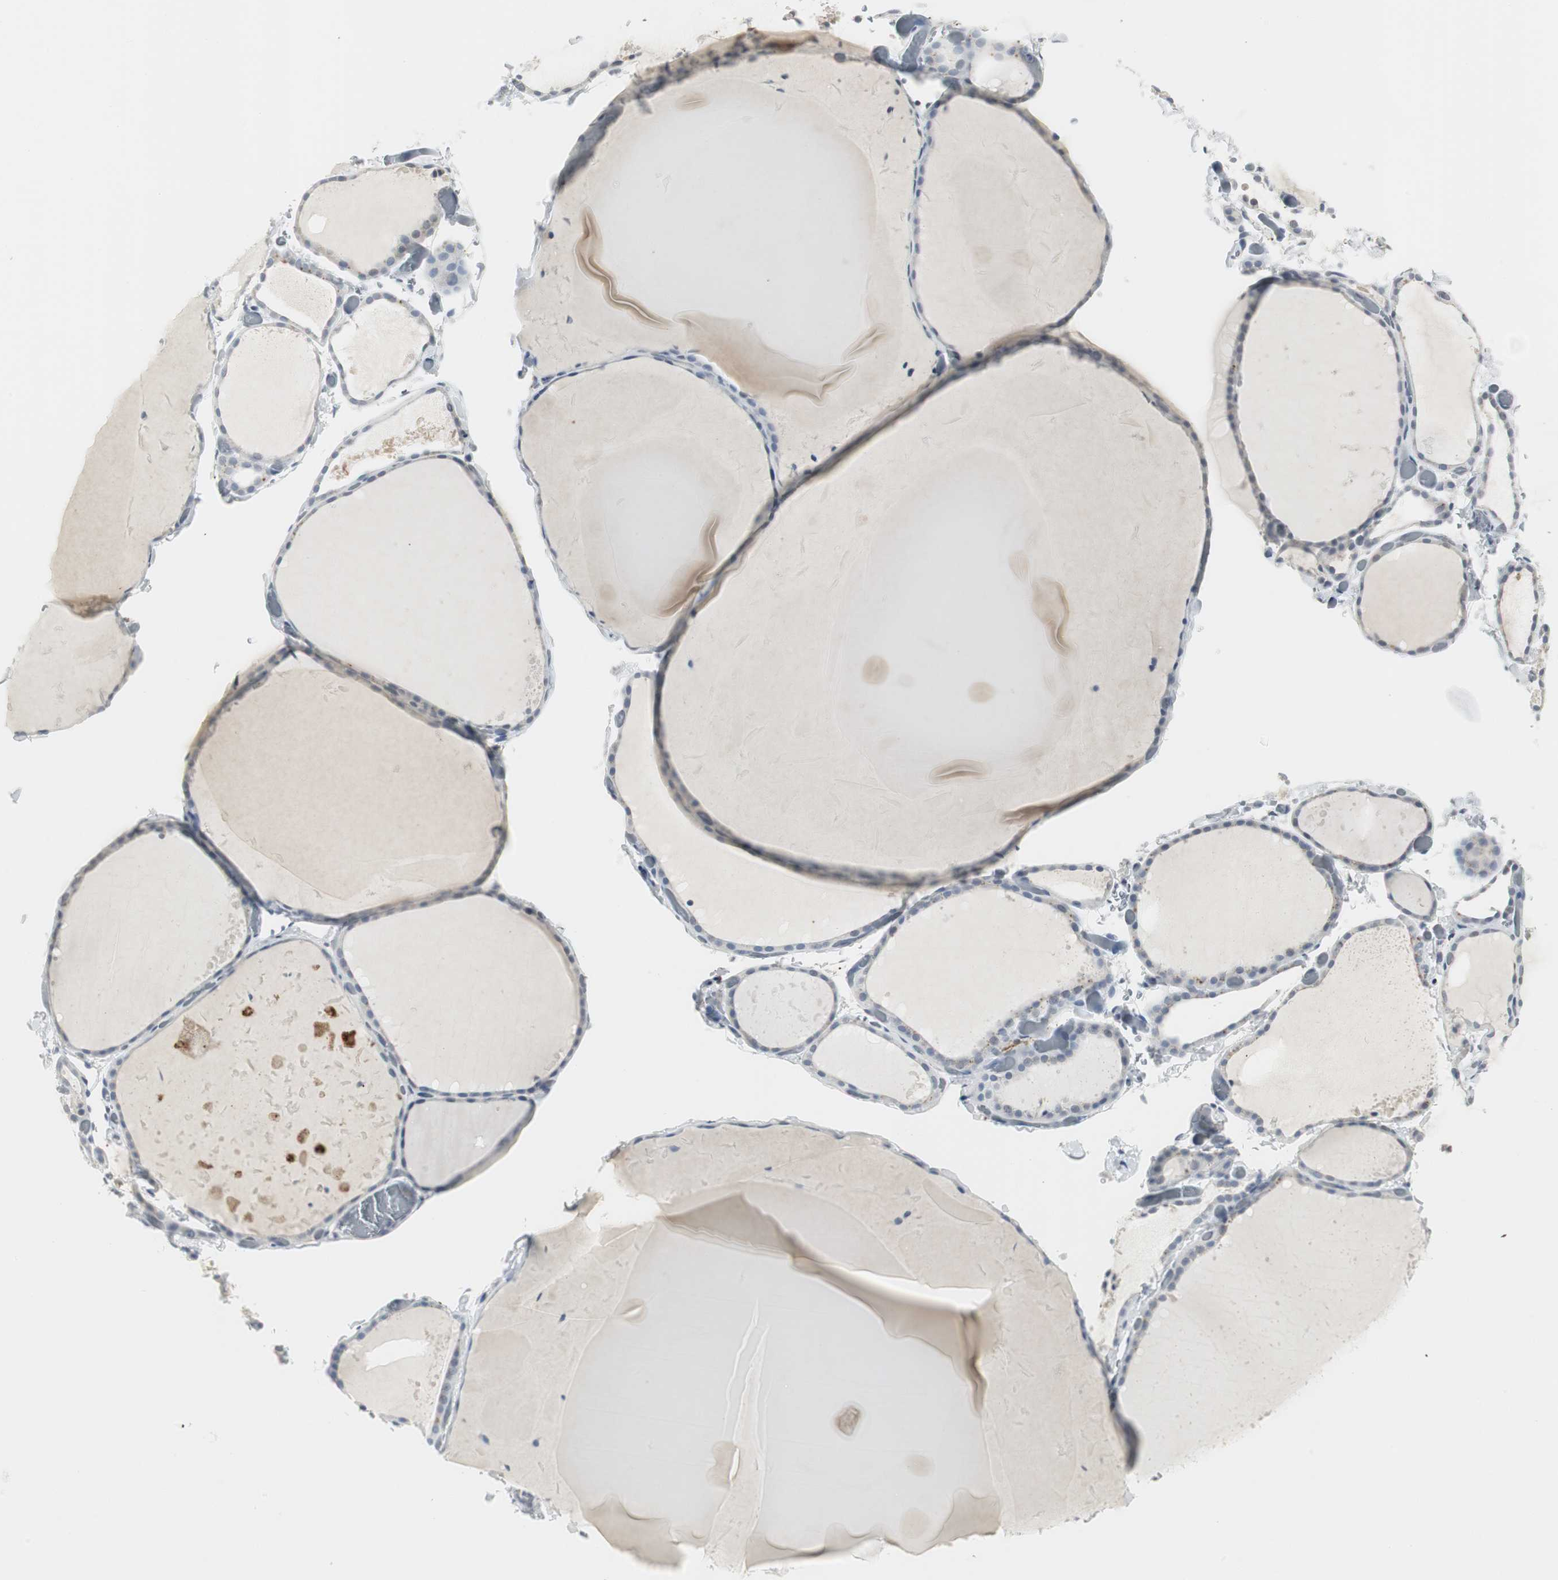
{"staining": {"intensity": "strong", "quantity": "<25%", "location": "cytoplasmic/membranous"}, "tissue": "thyroid gland", "cell_type": "Glandular cells", "image_type": "normal", "snomed": [{"axis": "morphology", "description": "Normal tissue, NOS"}, {"axis": "topography", "description": "Thyroid gland"}], "caption": "Immunohistochemical staining of normal human thyroid gland reveals medium levels of strong cytoplasmic/membranous expression in approximately <25% of glandular cells.", "gene": "PI15", "patient": {"sex": "female", "age": 22}}